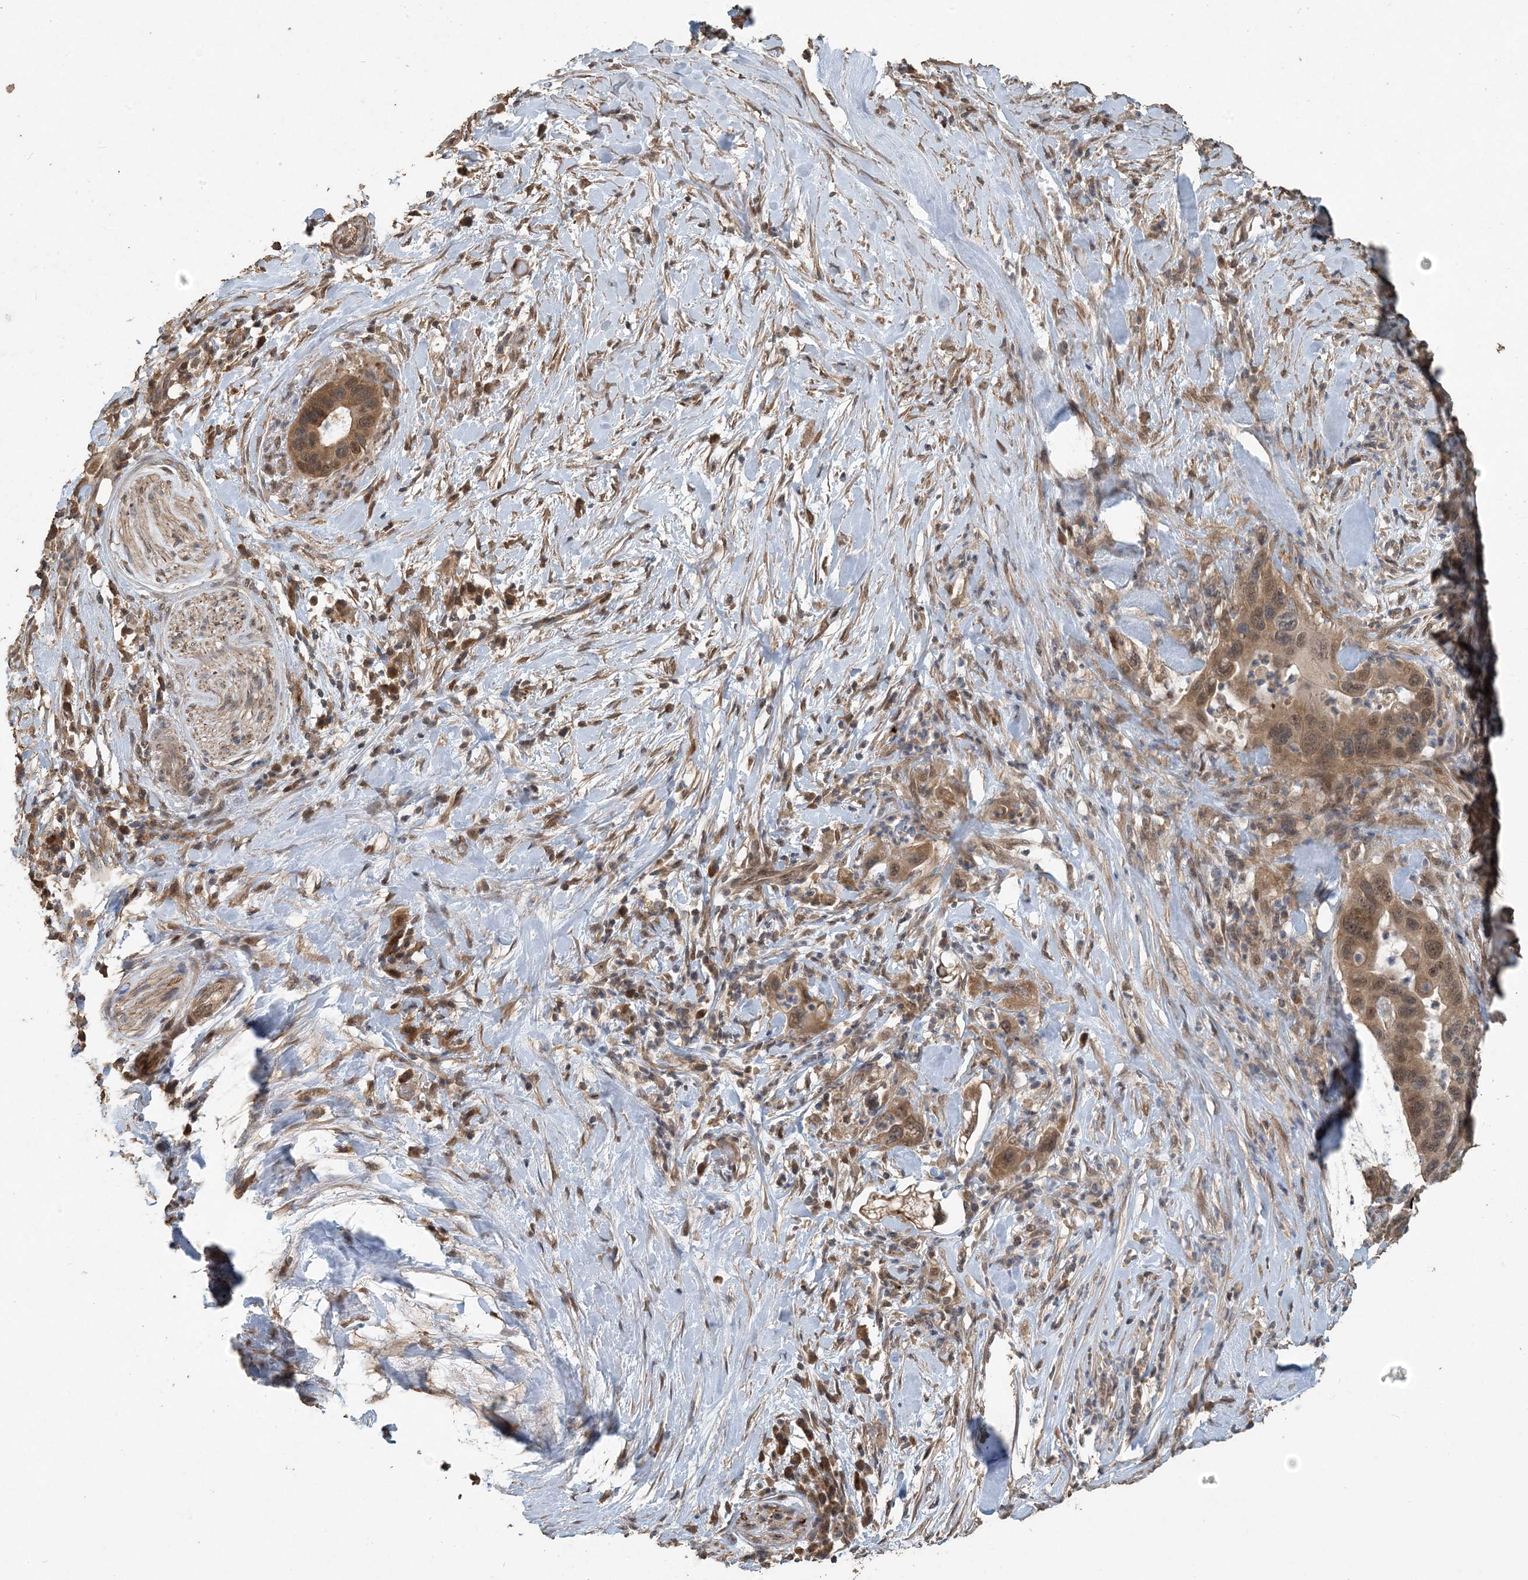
{"staining": {"intensity": "moderate", "quantity": ">75%", "location": "cytoplasmic/membranous,nuclear"}, "tissue": "pancreatic cancer", "cell_type": "Tumor cells", "image_type": "cancer", "snomed": [{"axis": "morphology", "description": "Adenocarcinoma, NOS"}, {"axis": "topography", "description": "Pancreas"}], "caption": "Human pancreatic cancer stained for a protein (brown) displays moderate cytoplasmic/membranous and nuclear positive staining in approximately >75% of tumor cells.", "gene": "ZC3H12A", "patient": {"sex": "female", "age": 71}}